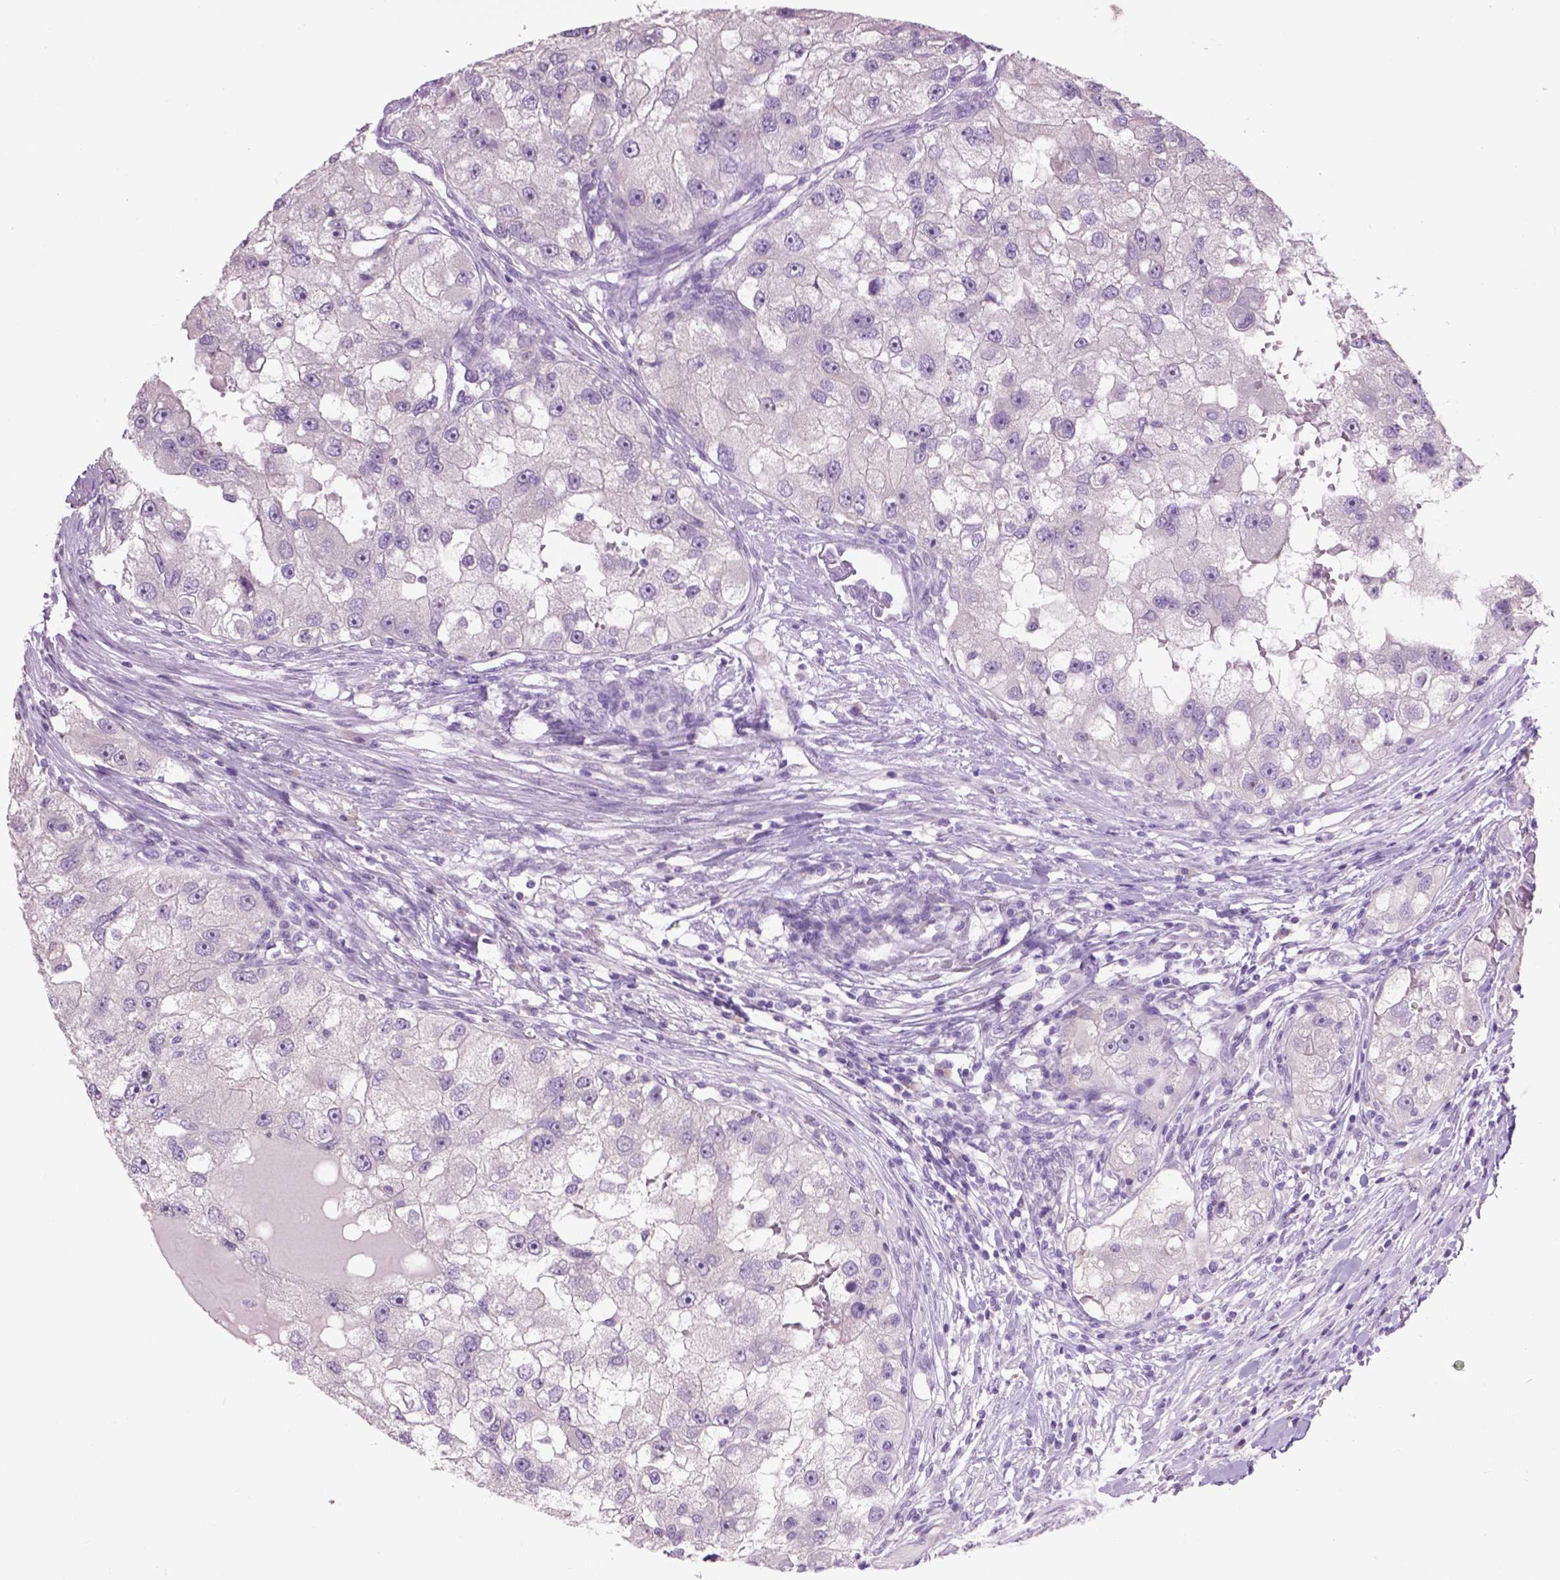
{"staining": {"intensity": "negative", "quantity": "none", "location": "none"}, "tissue": "renal cancer", "cell_type": "Tumor cells", "image_type": "cancer", "snomed": [{"axis": "morphology", "description": "Adenocarcinoma, NOS"}, {"axis": "topography", "description": "Kidney"}], "caption": "This histopathology image is of renal adenocarcinoma stained with IHC to label a protein in brown with the nuclei are counter-stained blue. There is no staining in tumor cells.", "gene": "CRYBA4", "patient": {"sex": "male", "age": 63}}